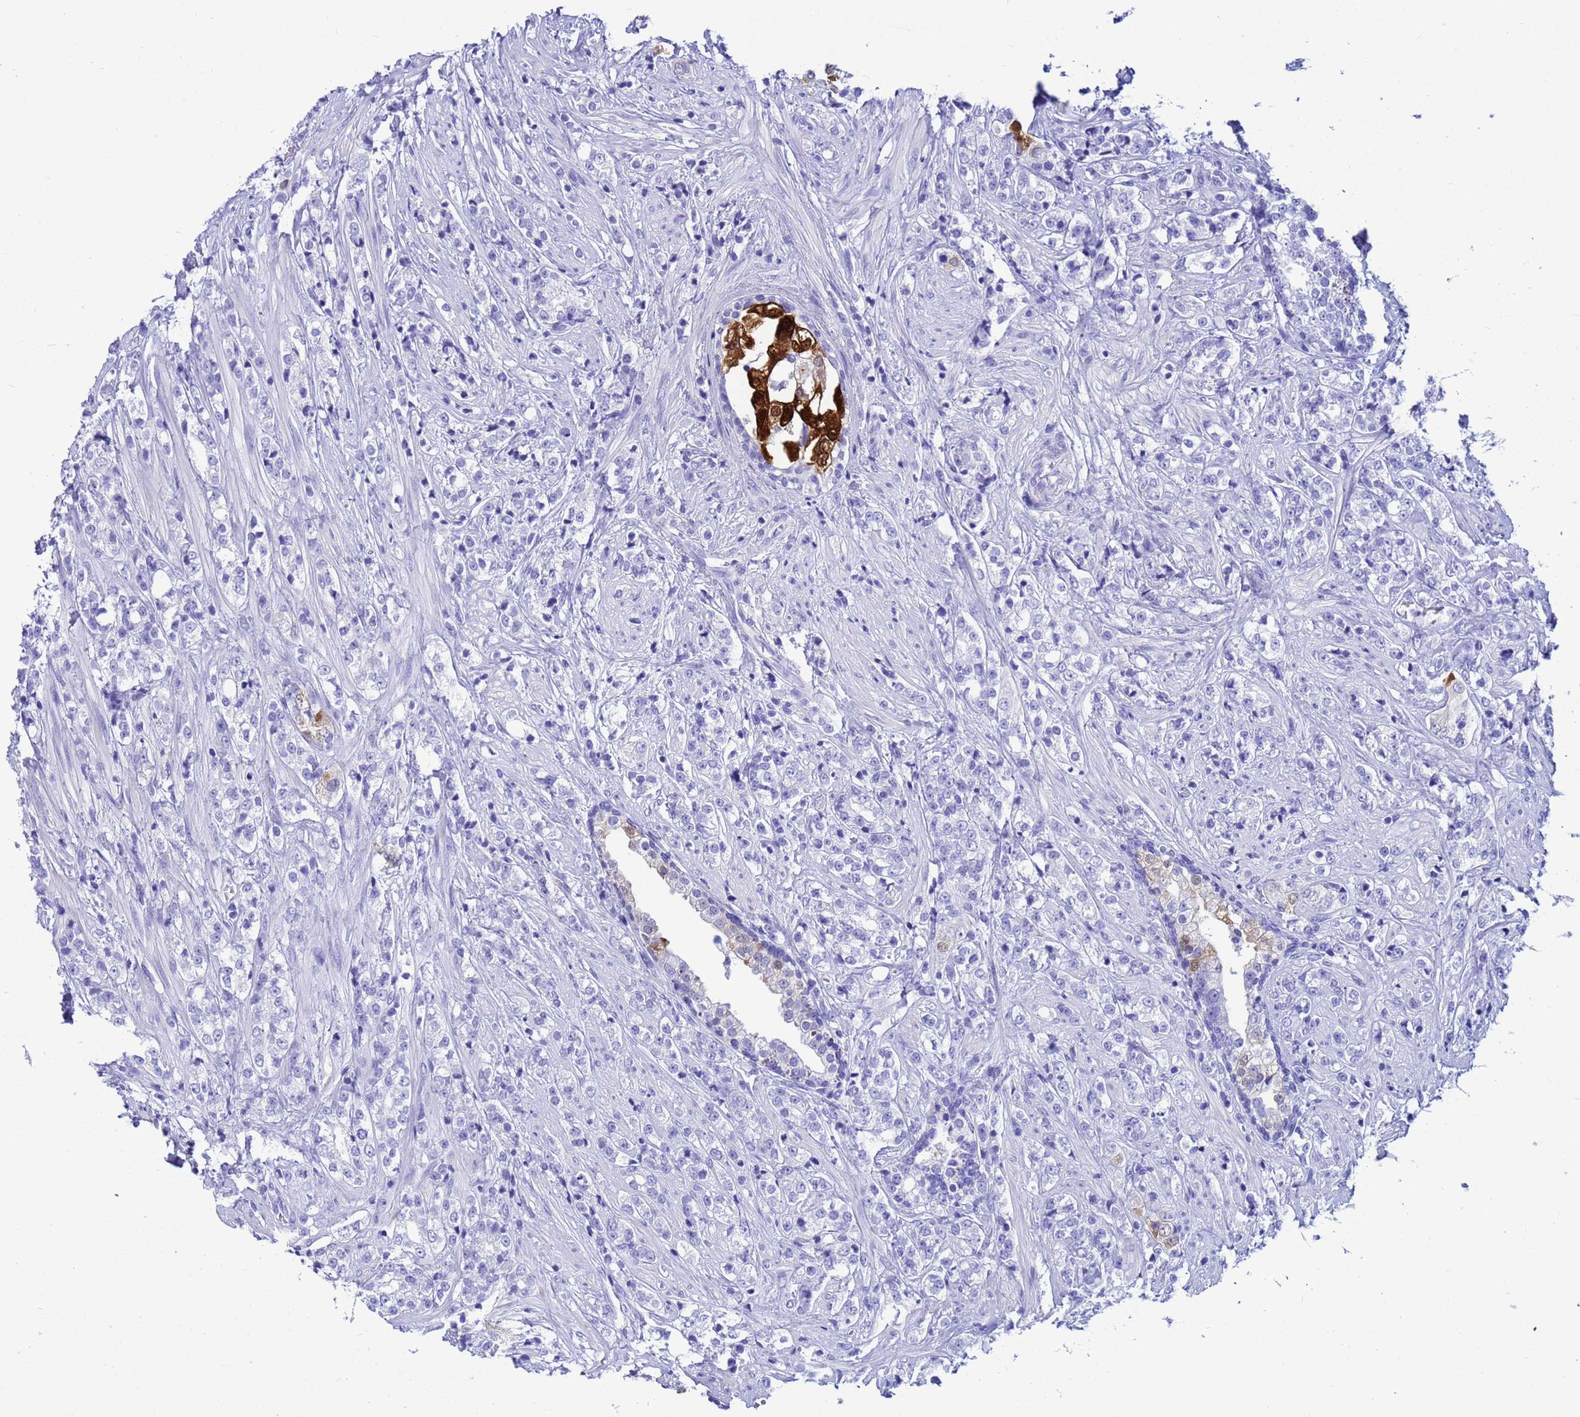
{"staining": {"intensity": "negative", "quantity": "none", "location": "none"}, "tissue": "prostate cancer", "cell_type": "Tumor cells", "image_type": "cancer", "snomed": [{"axis": "morphology", "description": "Adenocarcinoma, High grade"}, {"axis": "topography", "description": "Prostate"}], "caption": "Tumor cells are negative for brown protein staining in adenocarcinoma (high-grade) (prostate).", "gene": "AKR1C2", "patient": {"sex": "male", "age": 69}}